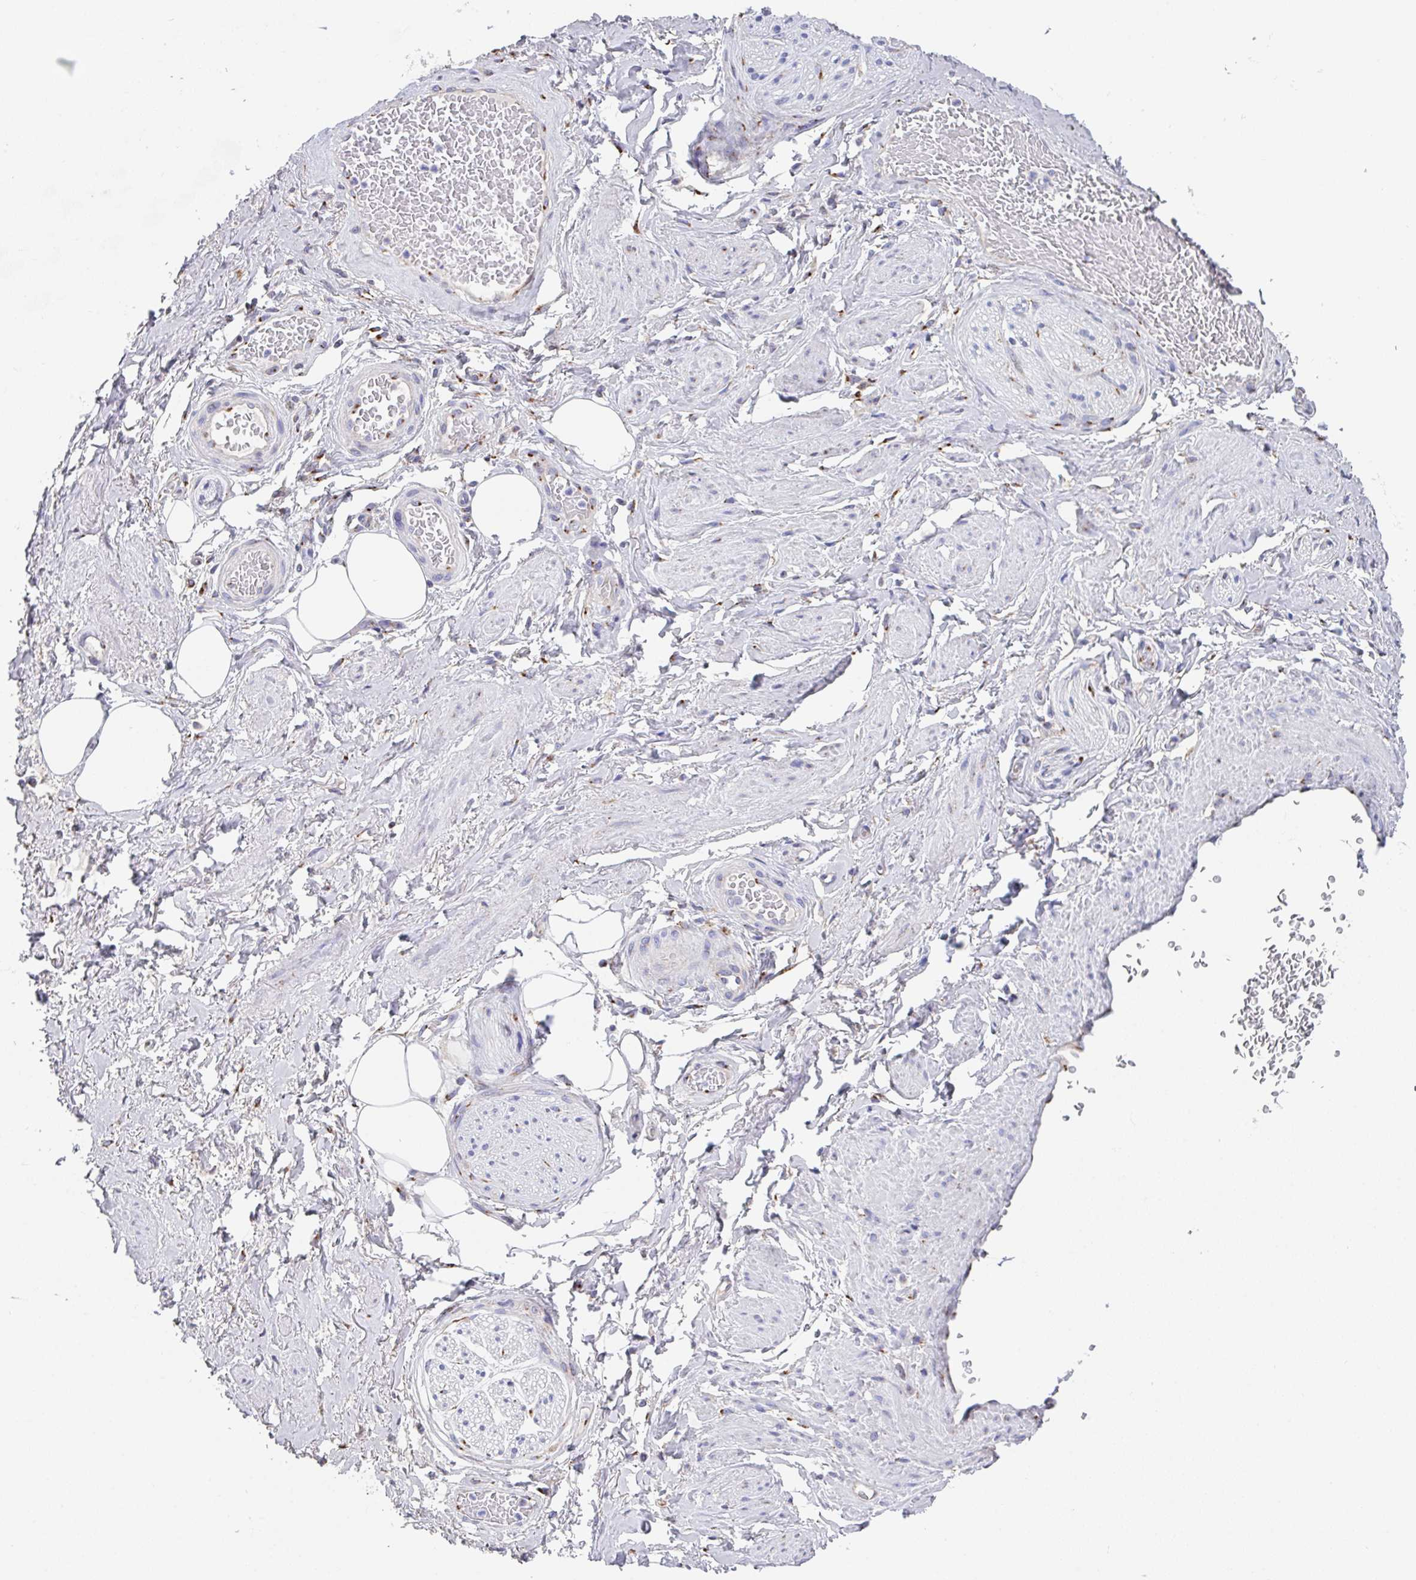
{"staining": {"intensity": "negative", "quantity": "none", "location": "none"}, "tissue": "adipose tissue", "cell_type": "Adipocytes", "image_type": "normal", "snomed": [{"axis": "morphology", "description": "Normal tissue, NOS"}, {"axis": "topography", "description": "Vagina"}, {"axis": "topography", "description": "Peripheral nerve tissue"}], "caption": "This micrograph is of unremarkable adipose tissue stained with immunohistochemistry to label a protein in brown with the nuclei are counter-stained blue. There is no expression in adipocytes. (Brightfield microscopy of DAB (3,3'-diaminobenzidine) immunohistochemistry at high magnification).", "gene": "PROSER3", "patient": {"sex": "female", "age": 71}}